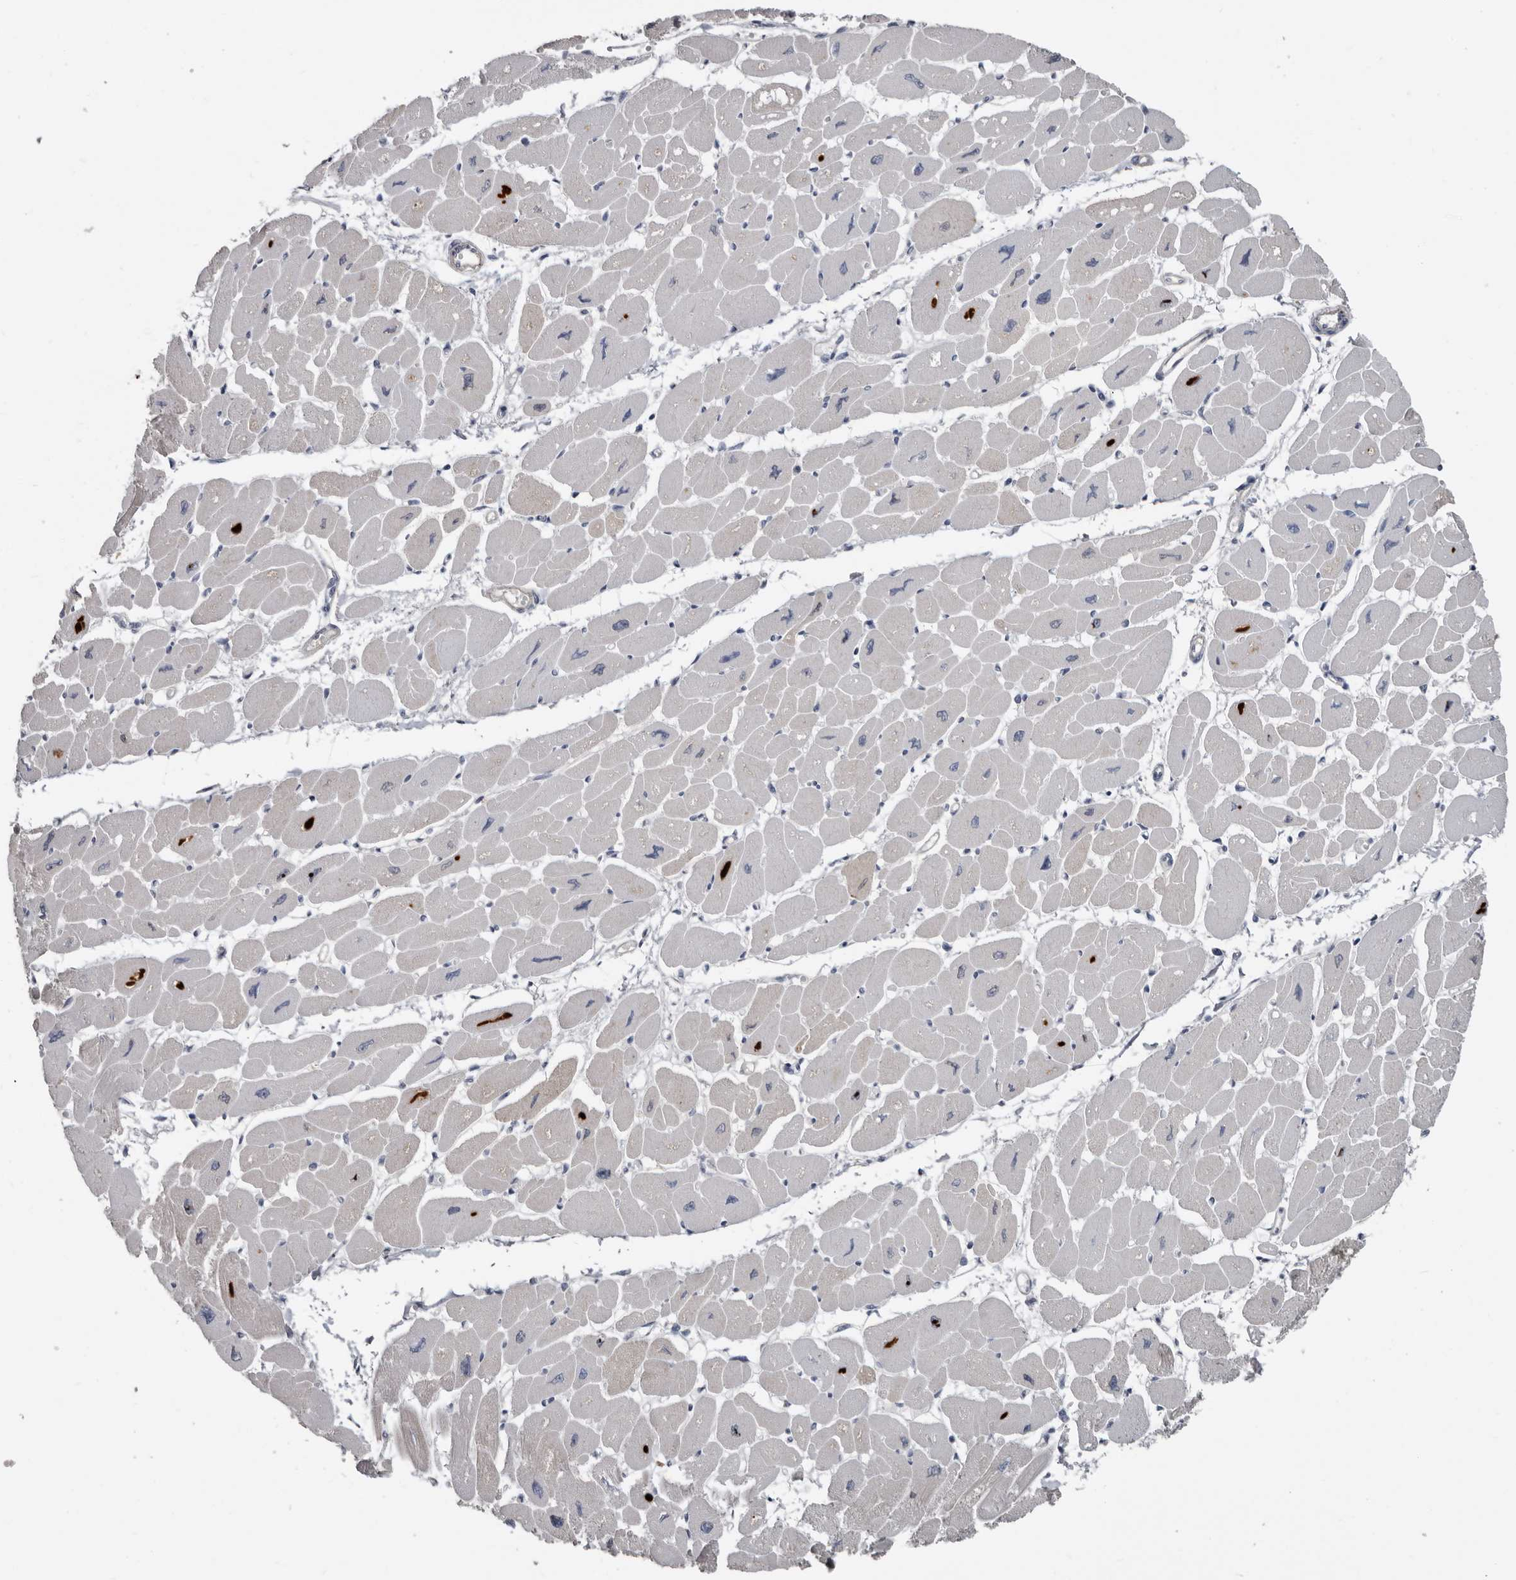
{"staining": {"intensity": "negative", "quantity": "none", "location": "none"}, "tissue": "heart muscle", "cell_type": "Cardiomyocytes", "image_type": "normal", "snomed": [{"axis": "morphology", "description": "Normal tissue, NOS"}, {"axis": "topography", "description": "Heart"}], "caption": "An image of heart muscle stained for a protein demonstrates no brown staining in cardiomyocytes. (DAB IHC visualized using brightfield microscopy, high magnification).", "gene": "ZNF114", "patient": {"sex": "female", "age": 54}}